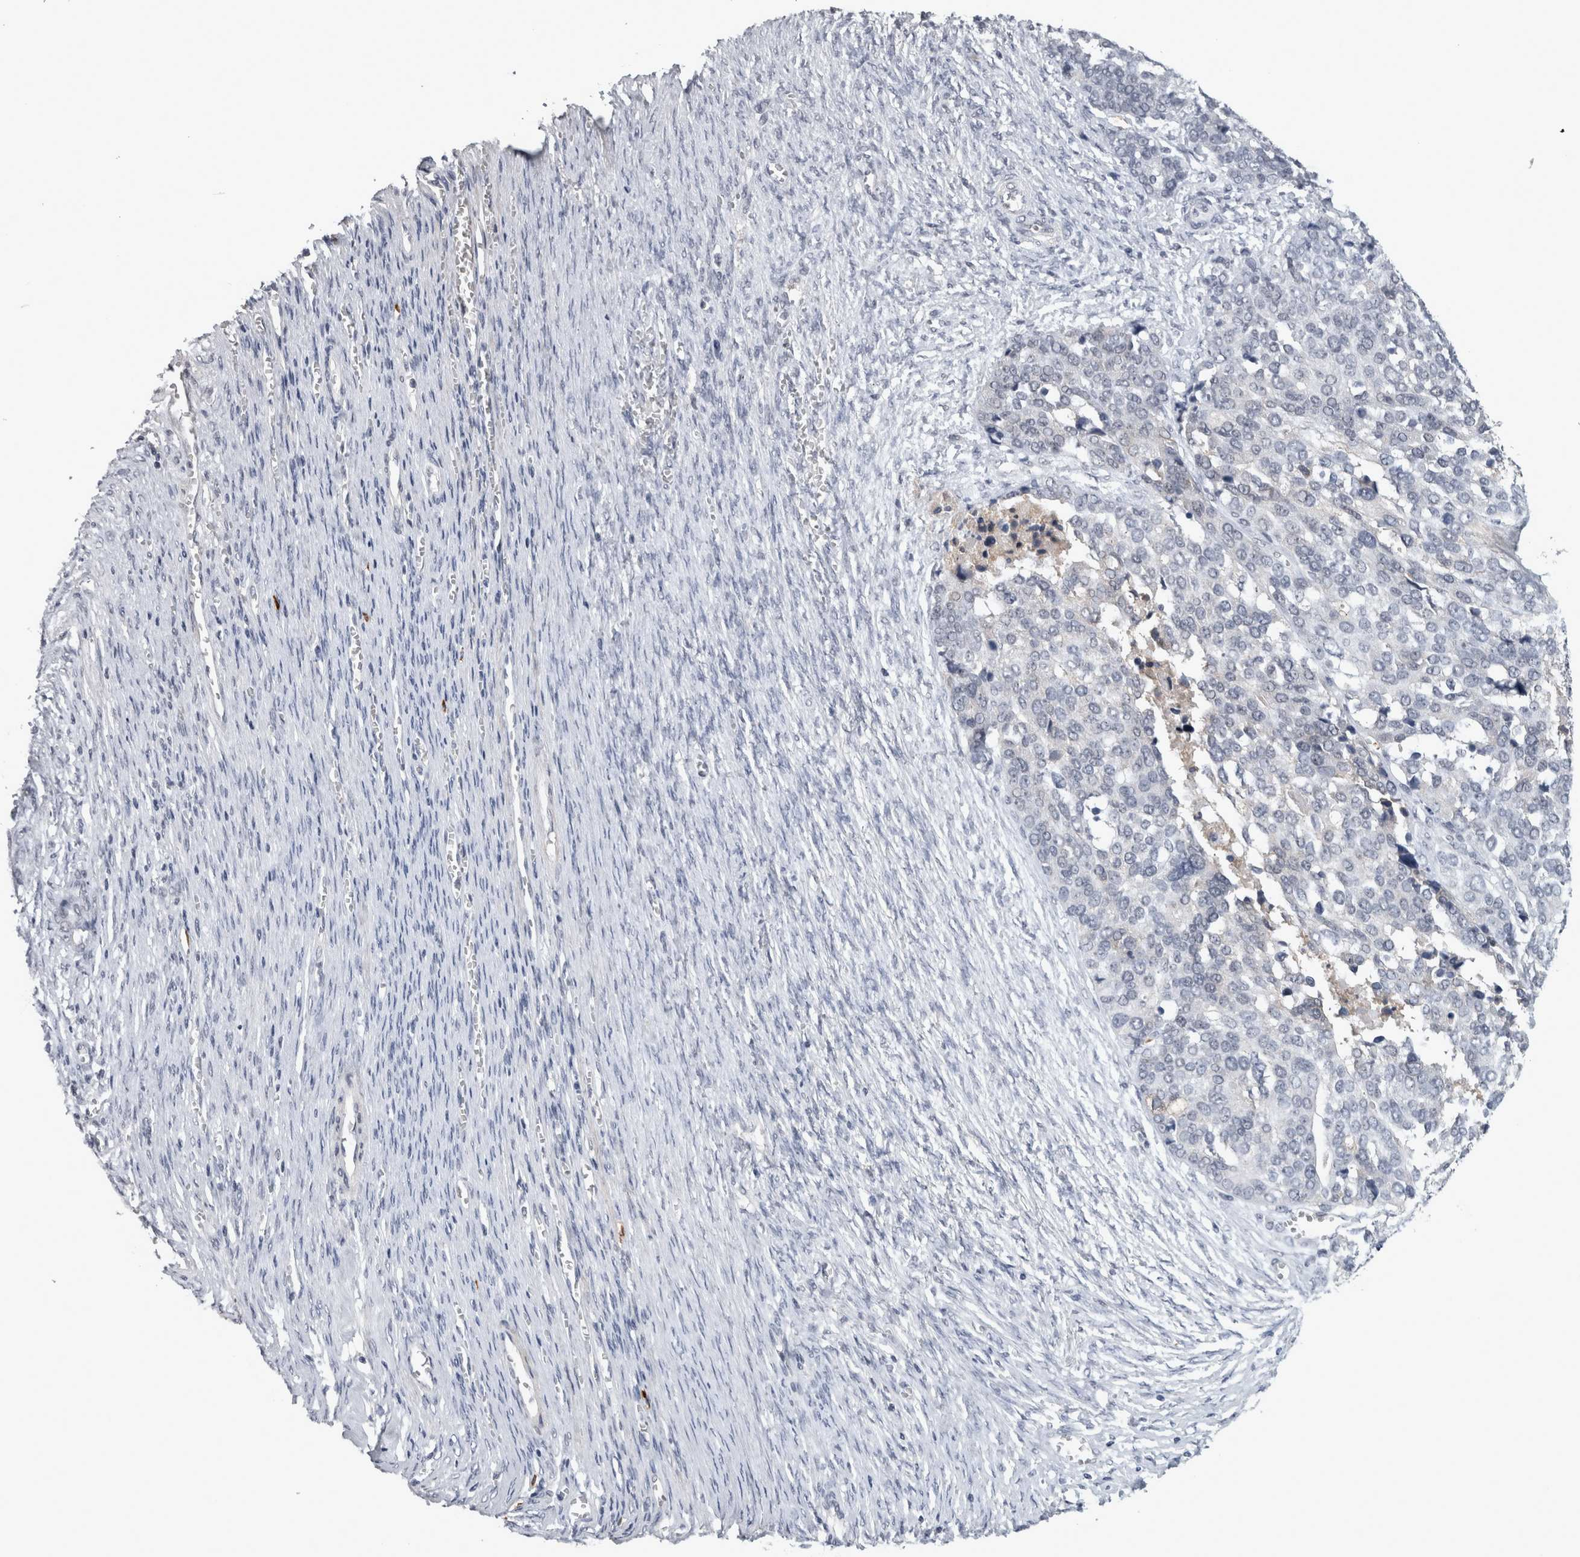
{"staining": {"intensity": "negative", "quantity": "none", "location": "none"}, "tissue": "ovarian cancer", "cell_type": "Tumor cells", "image_type": "cancer", "snomed": [{"axis": "morphology", "description": "Cystadenocarcinoma, serous, NOS"}, {"axis": "topography", "description": "Ovary"}], "caption": "Serous cystadenocarcinoma (ovarian) was stained to show a protein in brown. There is no significant positivity in tumor cells.", "gene": "PEBP4", "patient": {"sex": "female", "age": 44}}